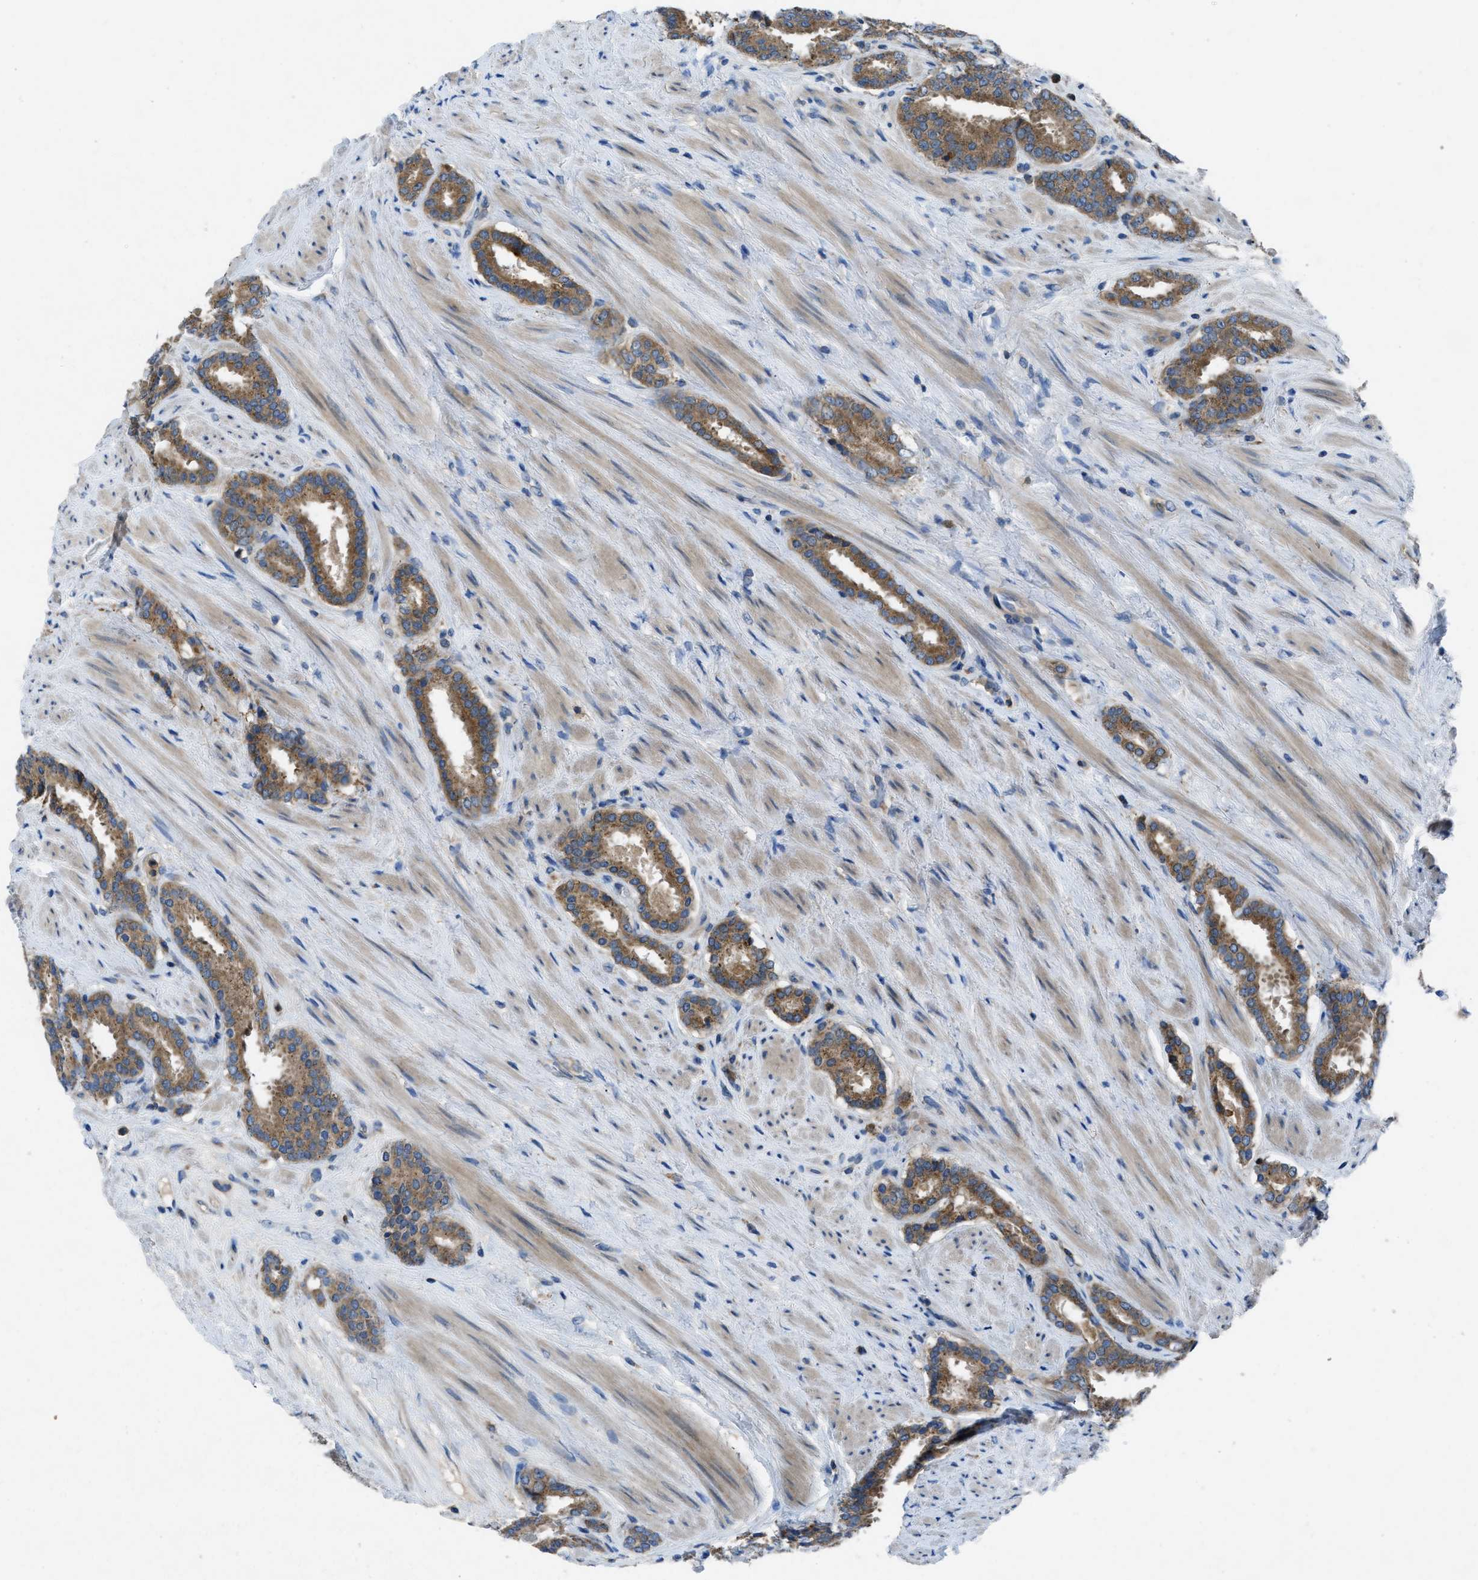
{"staining": {"intensity": "moderate", "quantity": ">75%", "location": "cytoplasmic/membranous"}, "tissue": "prostate cancer", "cell_type": "Tumor cells", "image_type": "cancer", "snomed": [{"axis": "morphology", "description": "Adenocarcinoma, Low grade"}, {"axis": "topography", "description": "Prostate"}], "caption": "A histopathology image showing moderate cytoplasmic/membranous expression in approximately >75% of tumor cells in prostate adenocarcinoma (low-grade), as visualized by brown immunohistochemical staining.", "gene": "MAP3K20", "patient": {"sex": "male", "age": 69}}